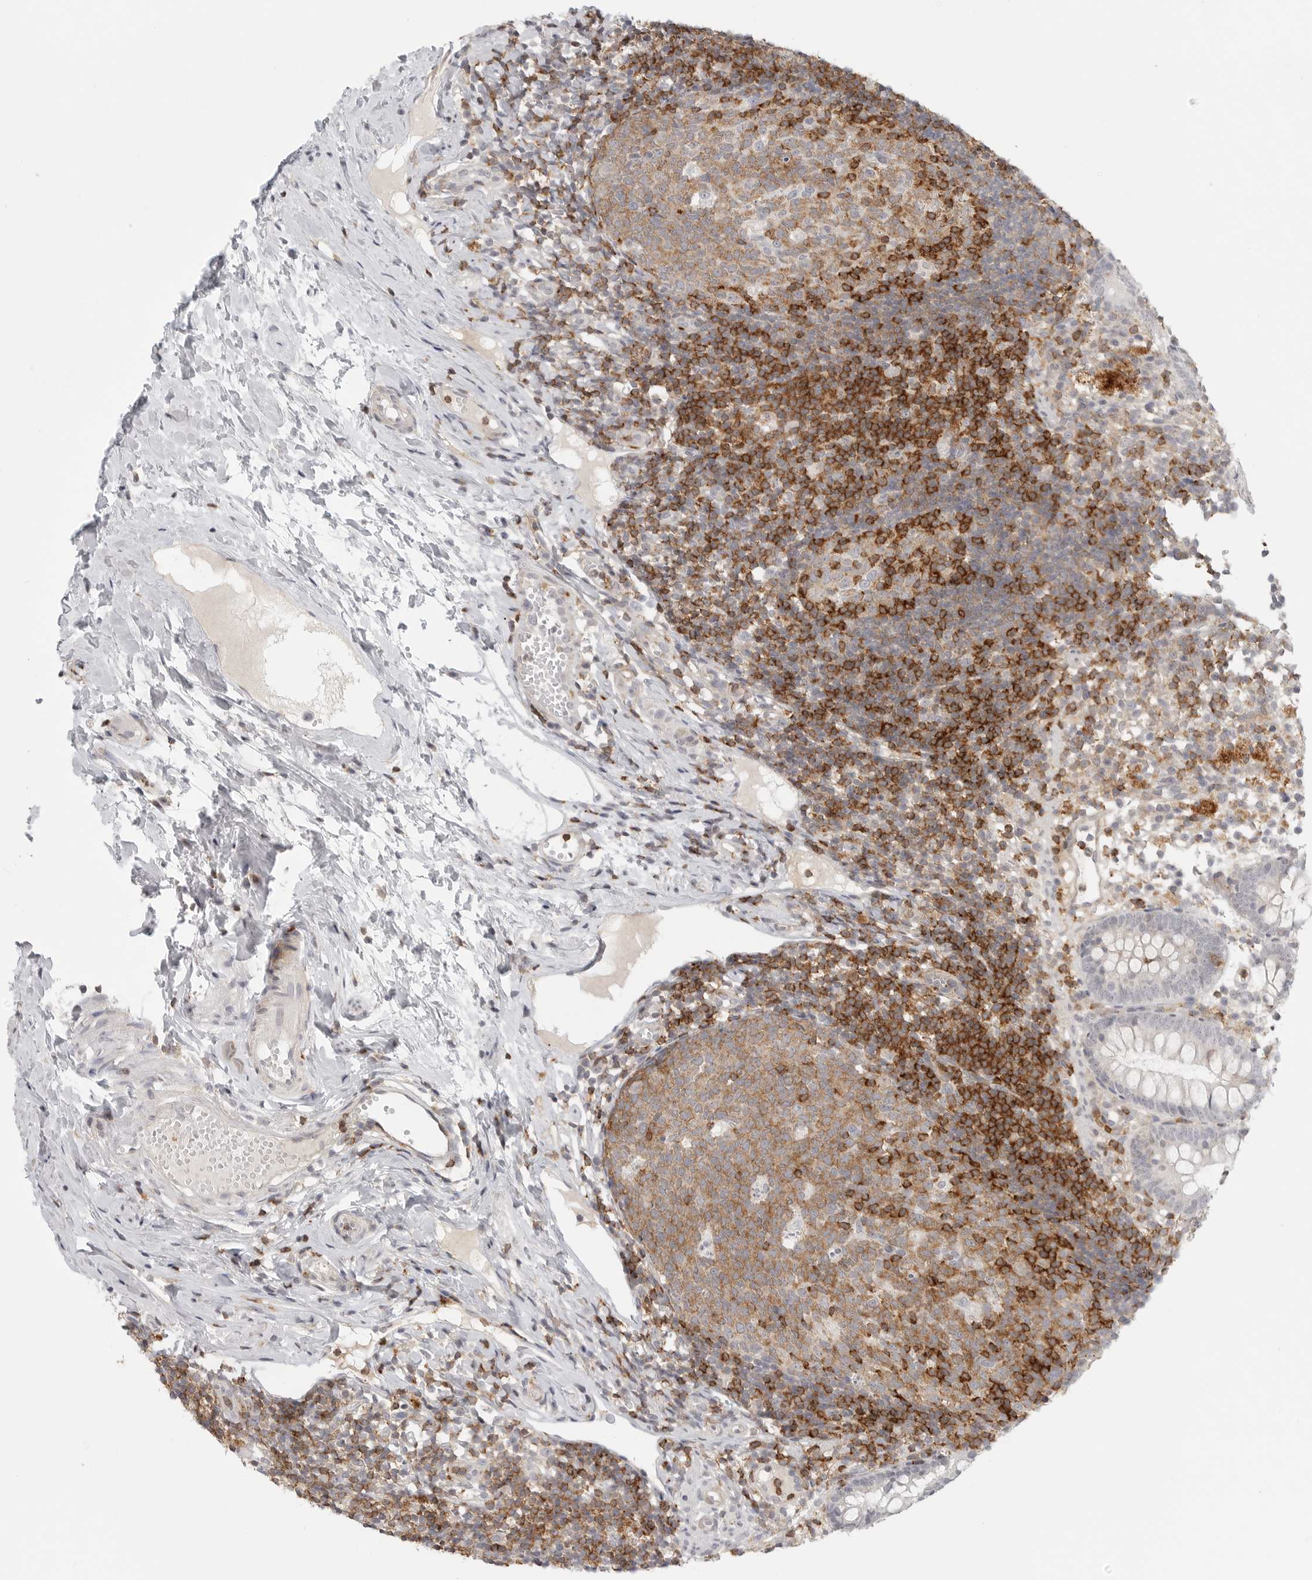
{"staining": {"intensity": "negative", "quantity": "none", "location": "none"}, "tissue": "appendix", "cell_type": "Glandular cells", "image_type": "normal", "snomed": [{"axis": "morphology", "description": "Normal tissue, NOS"}, {"axis": "topography", "description": "Appendix"}], "caption": "High power microscopy micrograph of an IHC image of unremarkable appendix, revealing no significant positivity in glandular cells.", "gene": "SH3KBP1", "patient": {"sex": "female", "age": 20}}